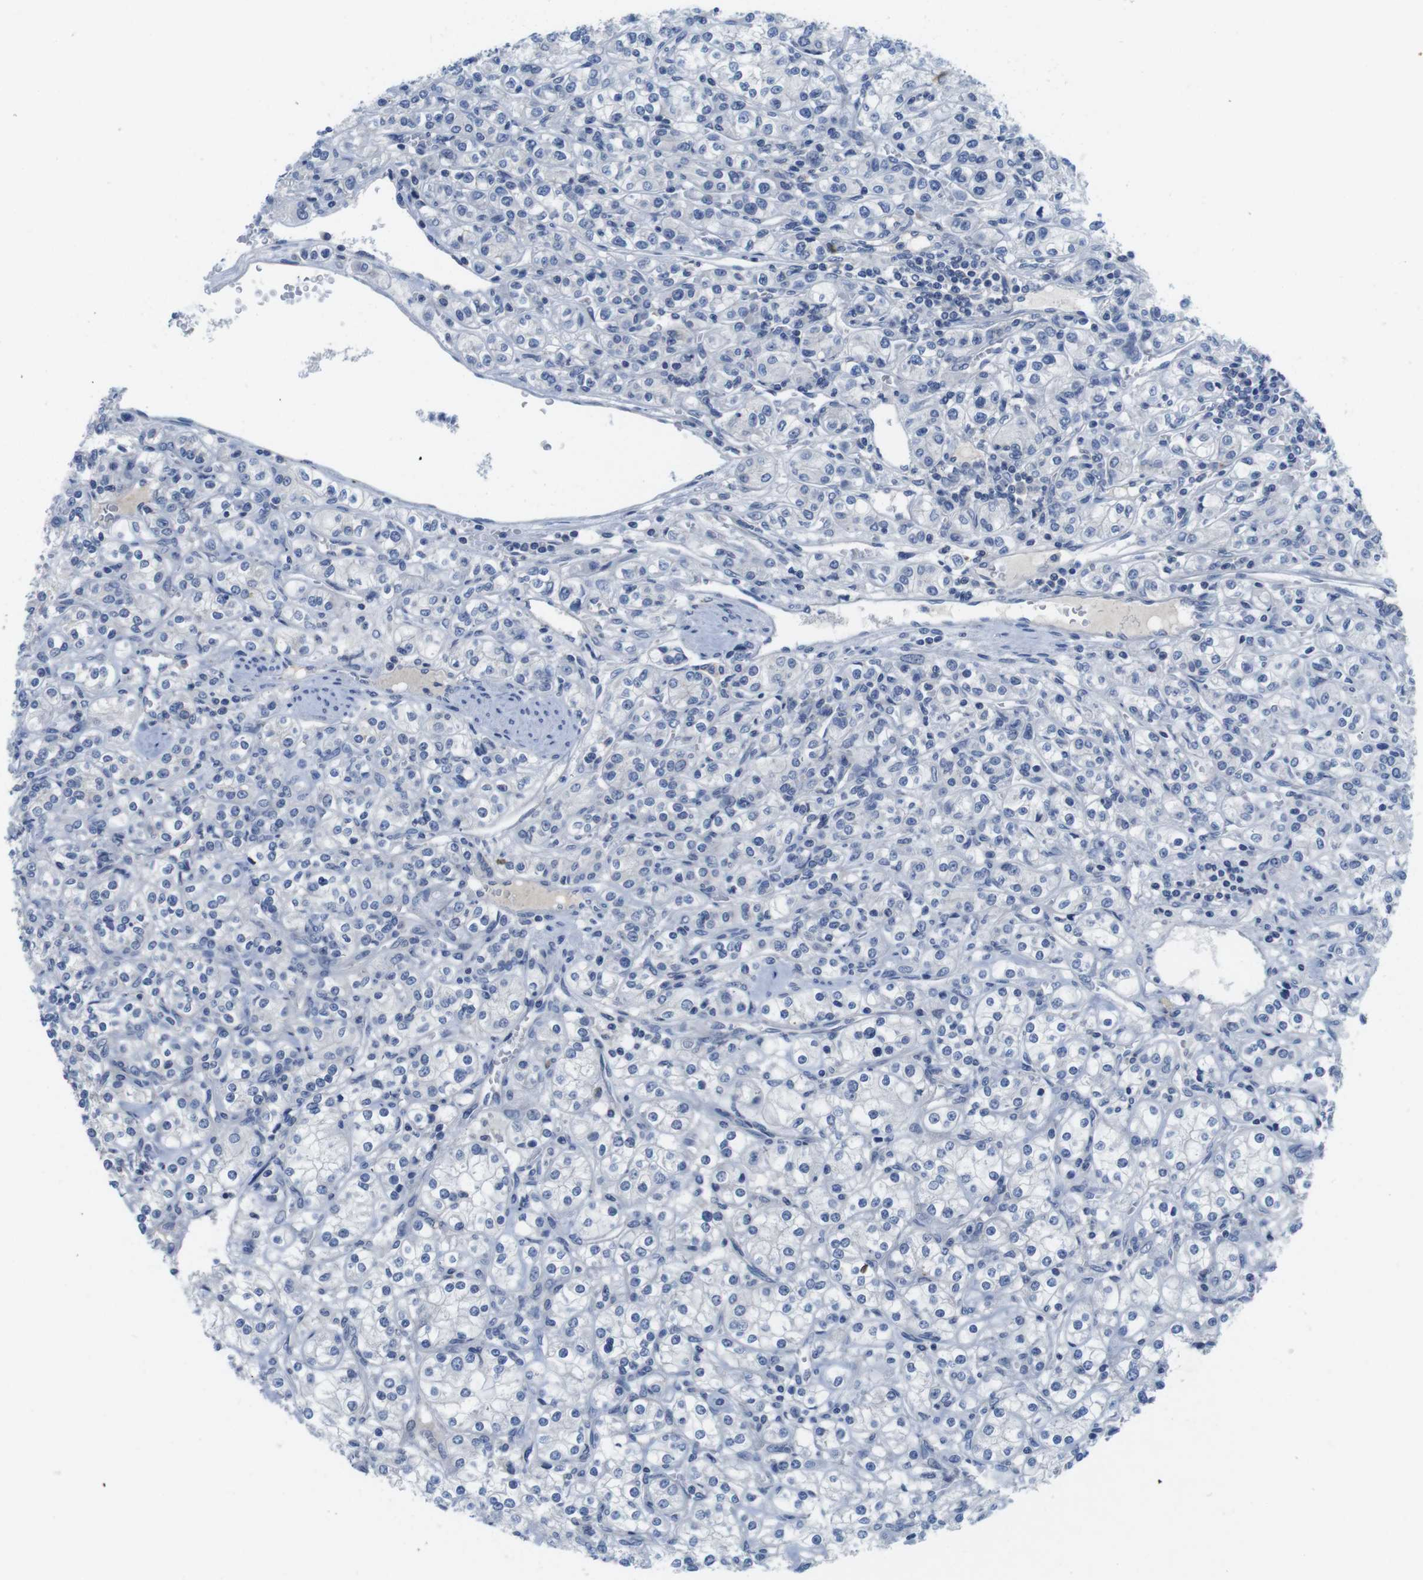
{"staining": {"intensity": "negative", "quantity": "none", "location": "none"}, "tissue": "renal cancer", "cell_type": "Tumor cells", "image_type": "cancer", "snomed": [{"axis": "morphology", "description": "Adenocarcinoma, NOS"}, {"axis": "topography", "description": "Kidney"}], "caption": "This is a micrograph of immunohistochemistry (IHC) staining of renal adenocarcinoma, which shows no positivity in tumor cells.", "gene": "SCRIB", "patient": {"sex": "male", "age": 77}}